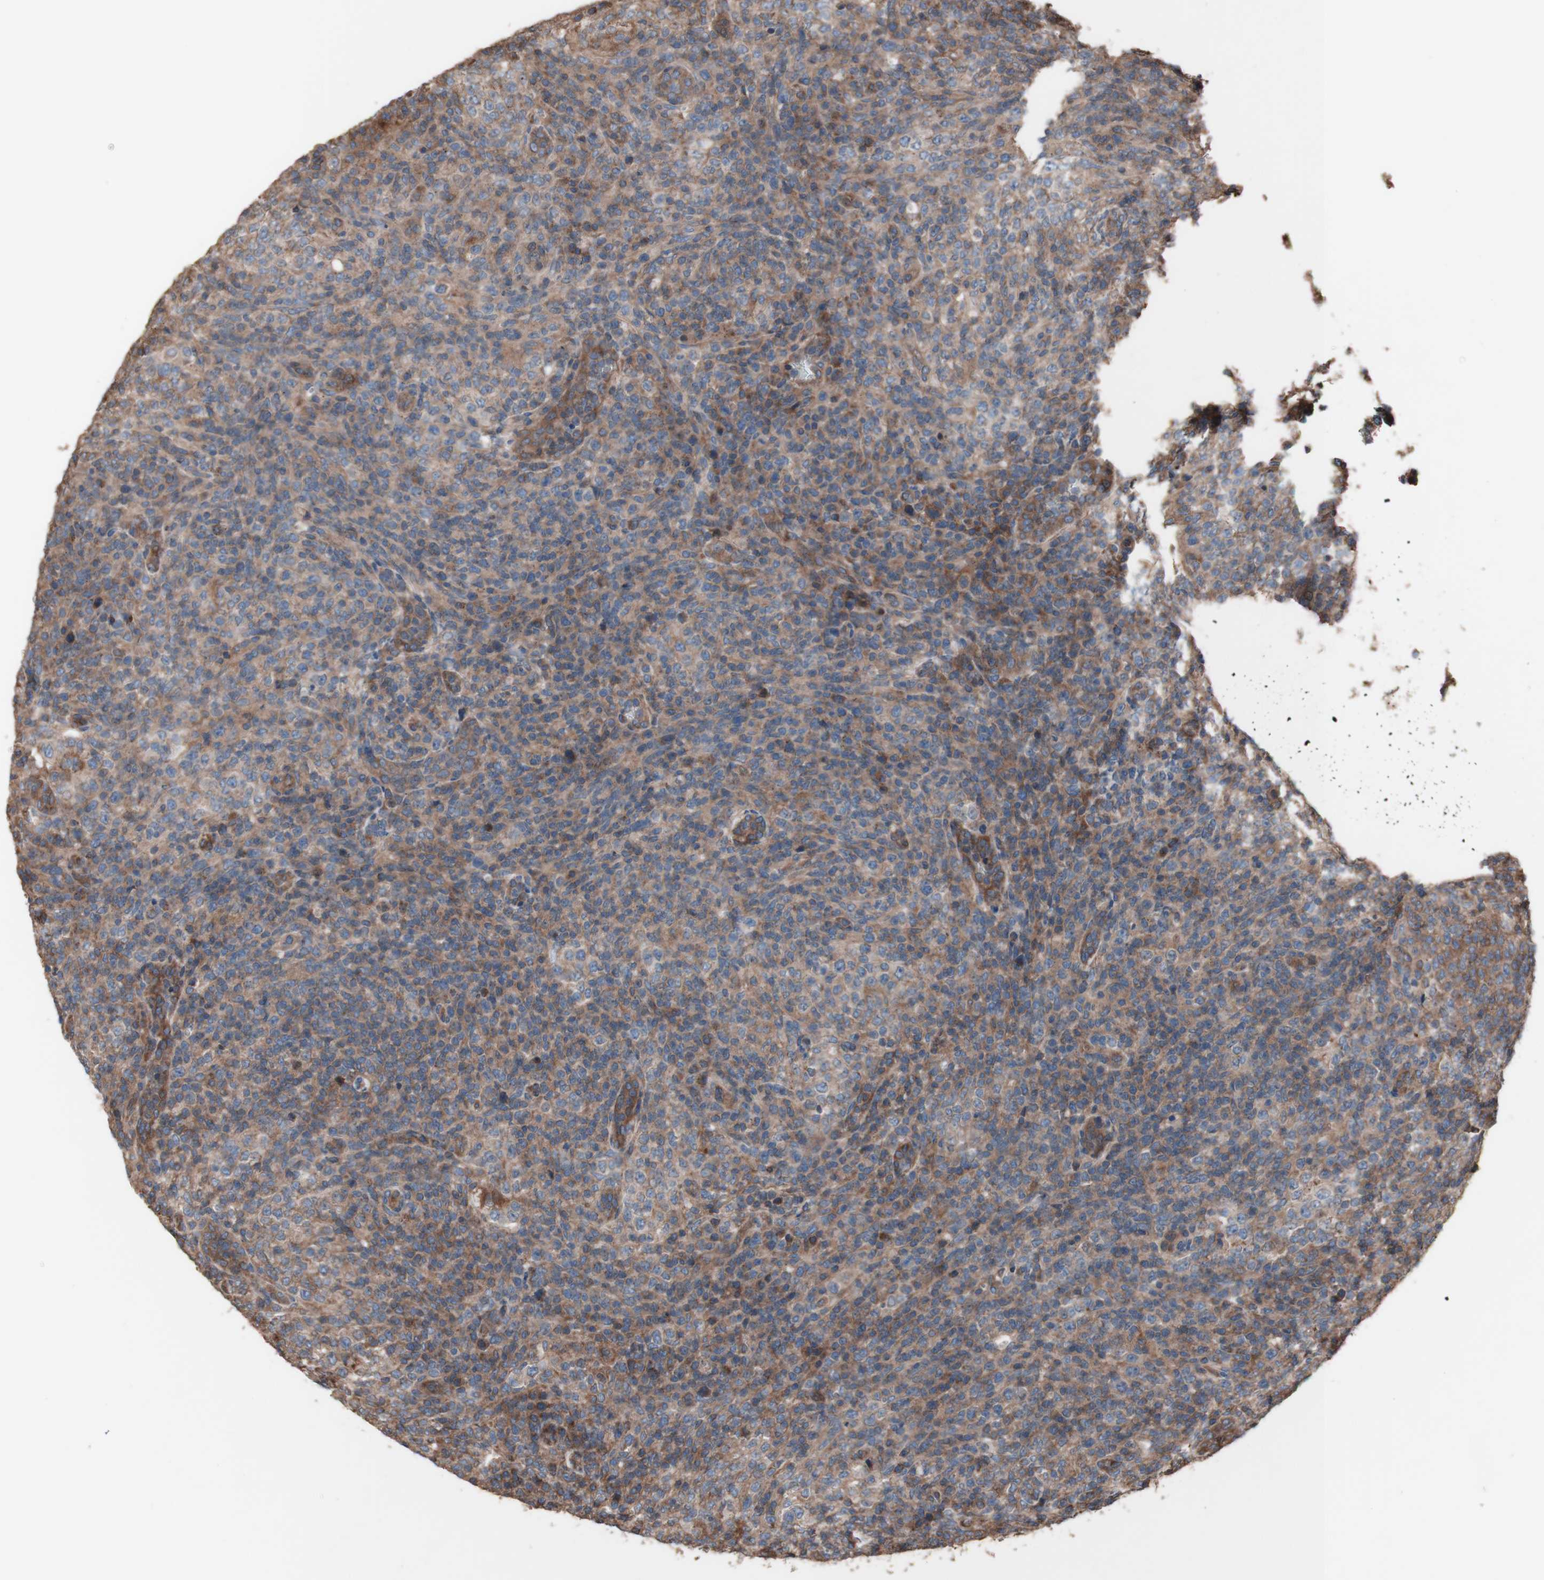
{"staining": {"intensity": "moderate", "quantity": ">75%", "location": "cytoplasmic/membranous"}, "tissue": "lymphoma", "cell_type": "Tumor cells", "image_type": "cancer", "snomed": [{"axis": "morphology", "description": "Malignant lymphoma, non-Hodgkin's type, High grade"}, {"axis": "topography", "description": "Lymph node"}], "caption": "Brown immunohistochemical staining in lymphoma shows moderate cytoplasmic/membranous positivity in approximately >75% of tumor cells.", "gene": "COPB1", "patient": {"sex": "female", "age": 76}}